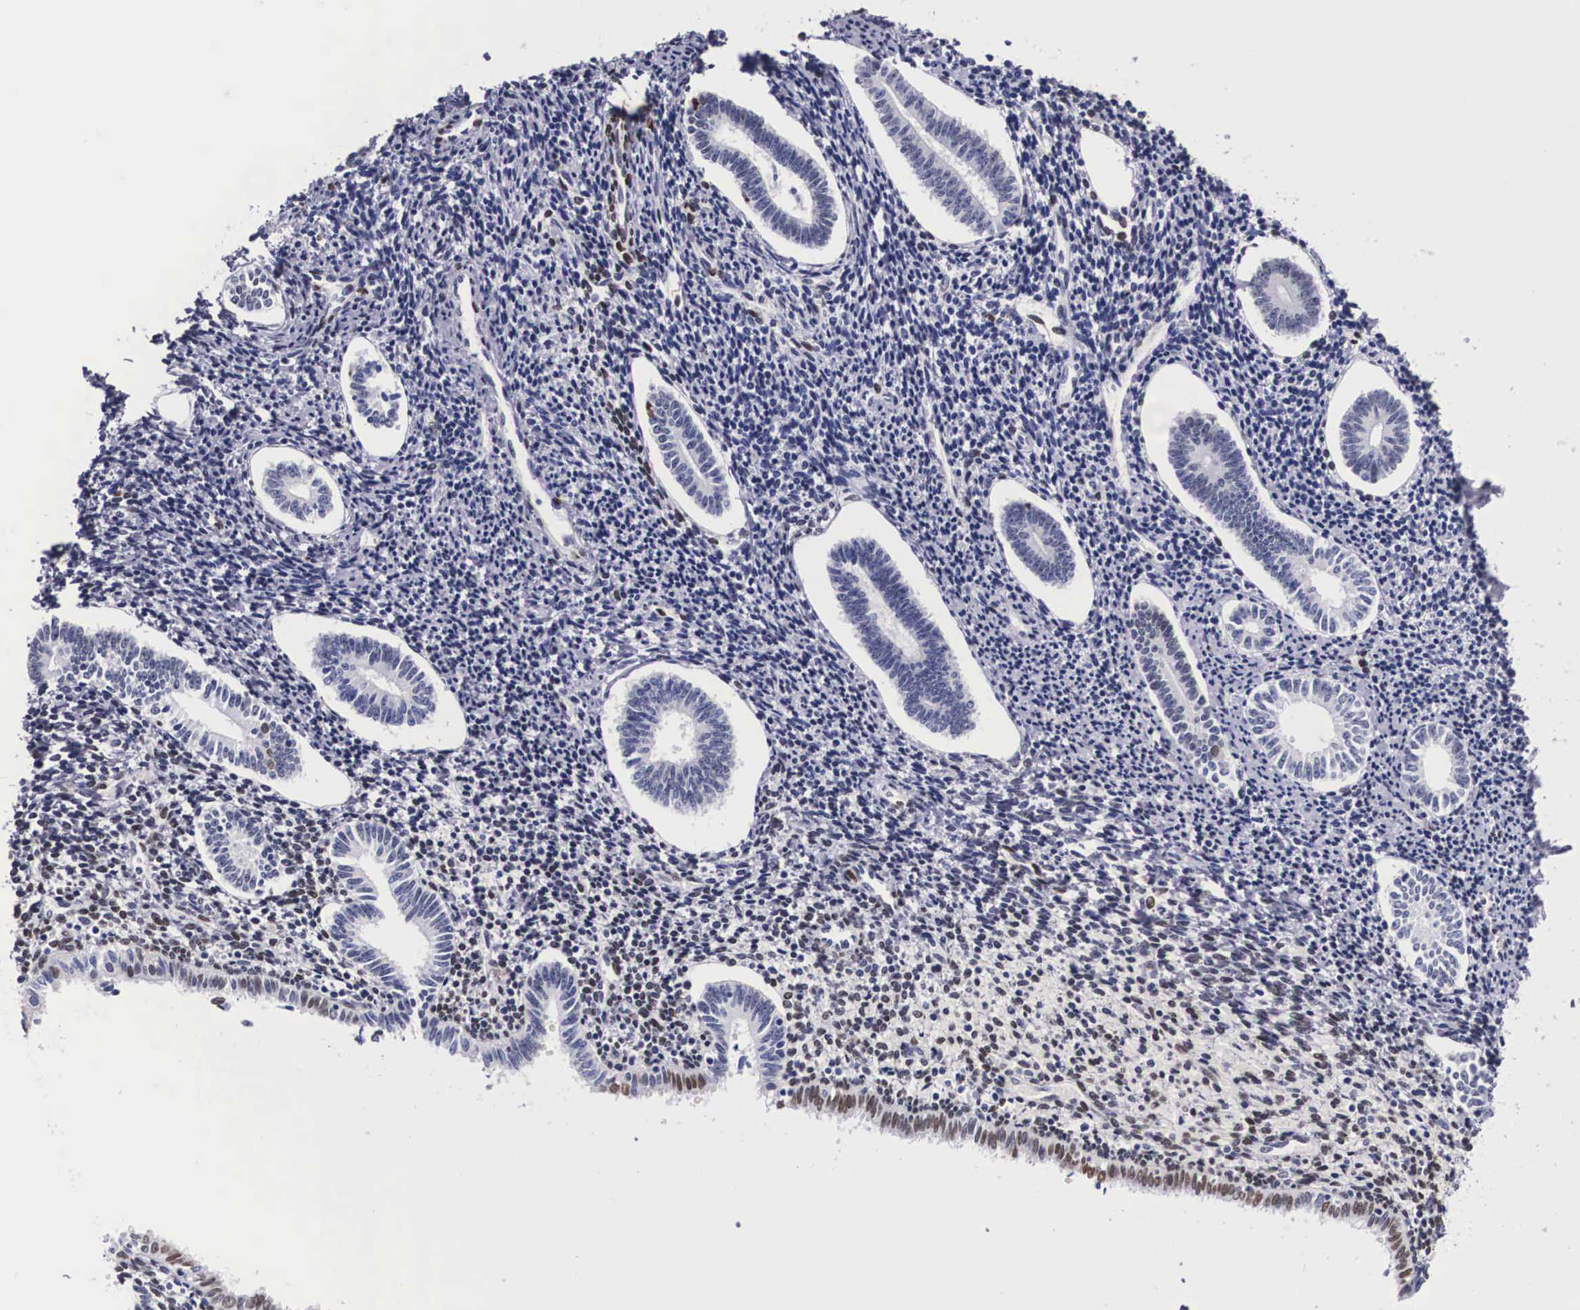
{"staining": {"intensity": "moderate", "quantity": "25%-75%", "location": "nuclear"}, "tissue": "endometrium", "cell_type": "Cells in endometrial stroma", "image_type": "normal", "snomed": [{"axis": "morphology", "description": "Normal tissue, NOS"}, {"axis": "topography", "description": "Endometrium"}], "caption": "Cells in endometrial stroma demonstrate moderate nuclear staining in approximately 25%-75% of cells in unremarkable endometrium.", "gene": "KHDRBS3", "patient": {"sex": "female", "age": 52}}